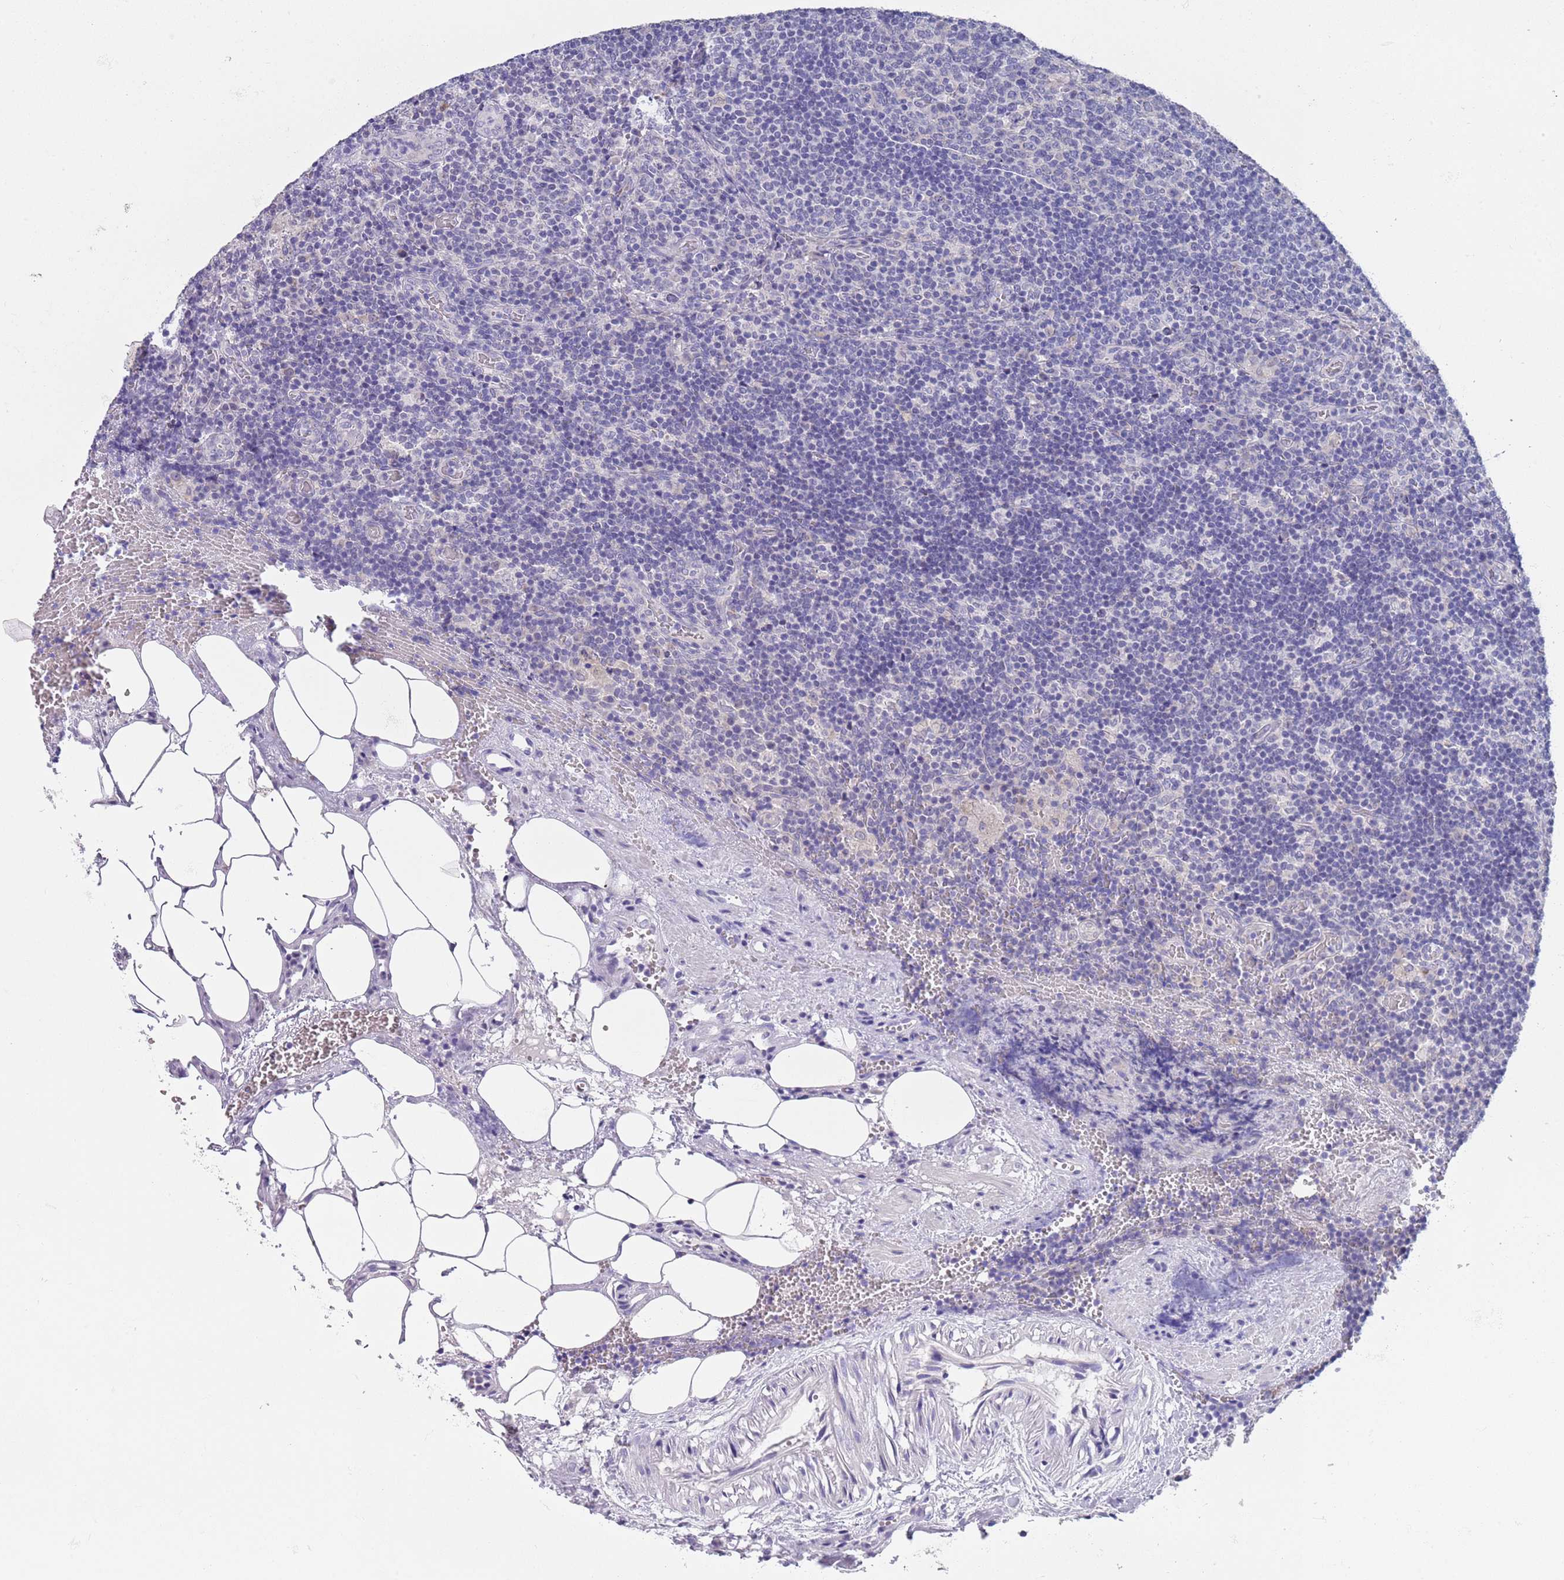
{"staining": {"intensity": "negative", "quantity": "none", "location": "none"}, "tissue": "lymph node", "cell_type": "Germinal center cells", "image_type": "normal", "snomed": [{"axis": "morphology", "description": "Normal tissue, NOS"}, {"axis": "topography", "description": "Lymph node"}], "caption": "A high-resolution micrograph shows immunohistochemistry (IHC) staining of unremarkable lymph node, which exhibits no significant positivity in germinal center cells. (Stains: DAB IHC with hematoxylin counter stain, Microscopy: brightfield microscopy at high magnification).", "gene": "SPIRE2", "patient": {"sex": "male", "age": 58}}